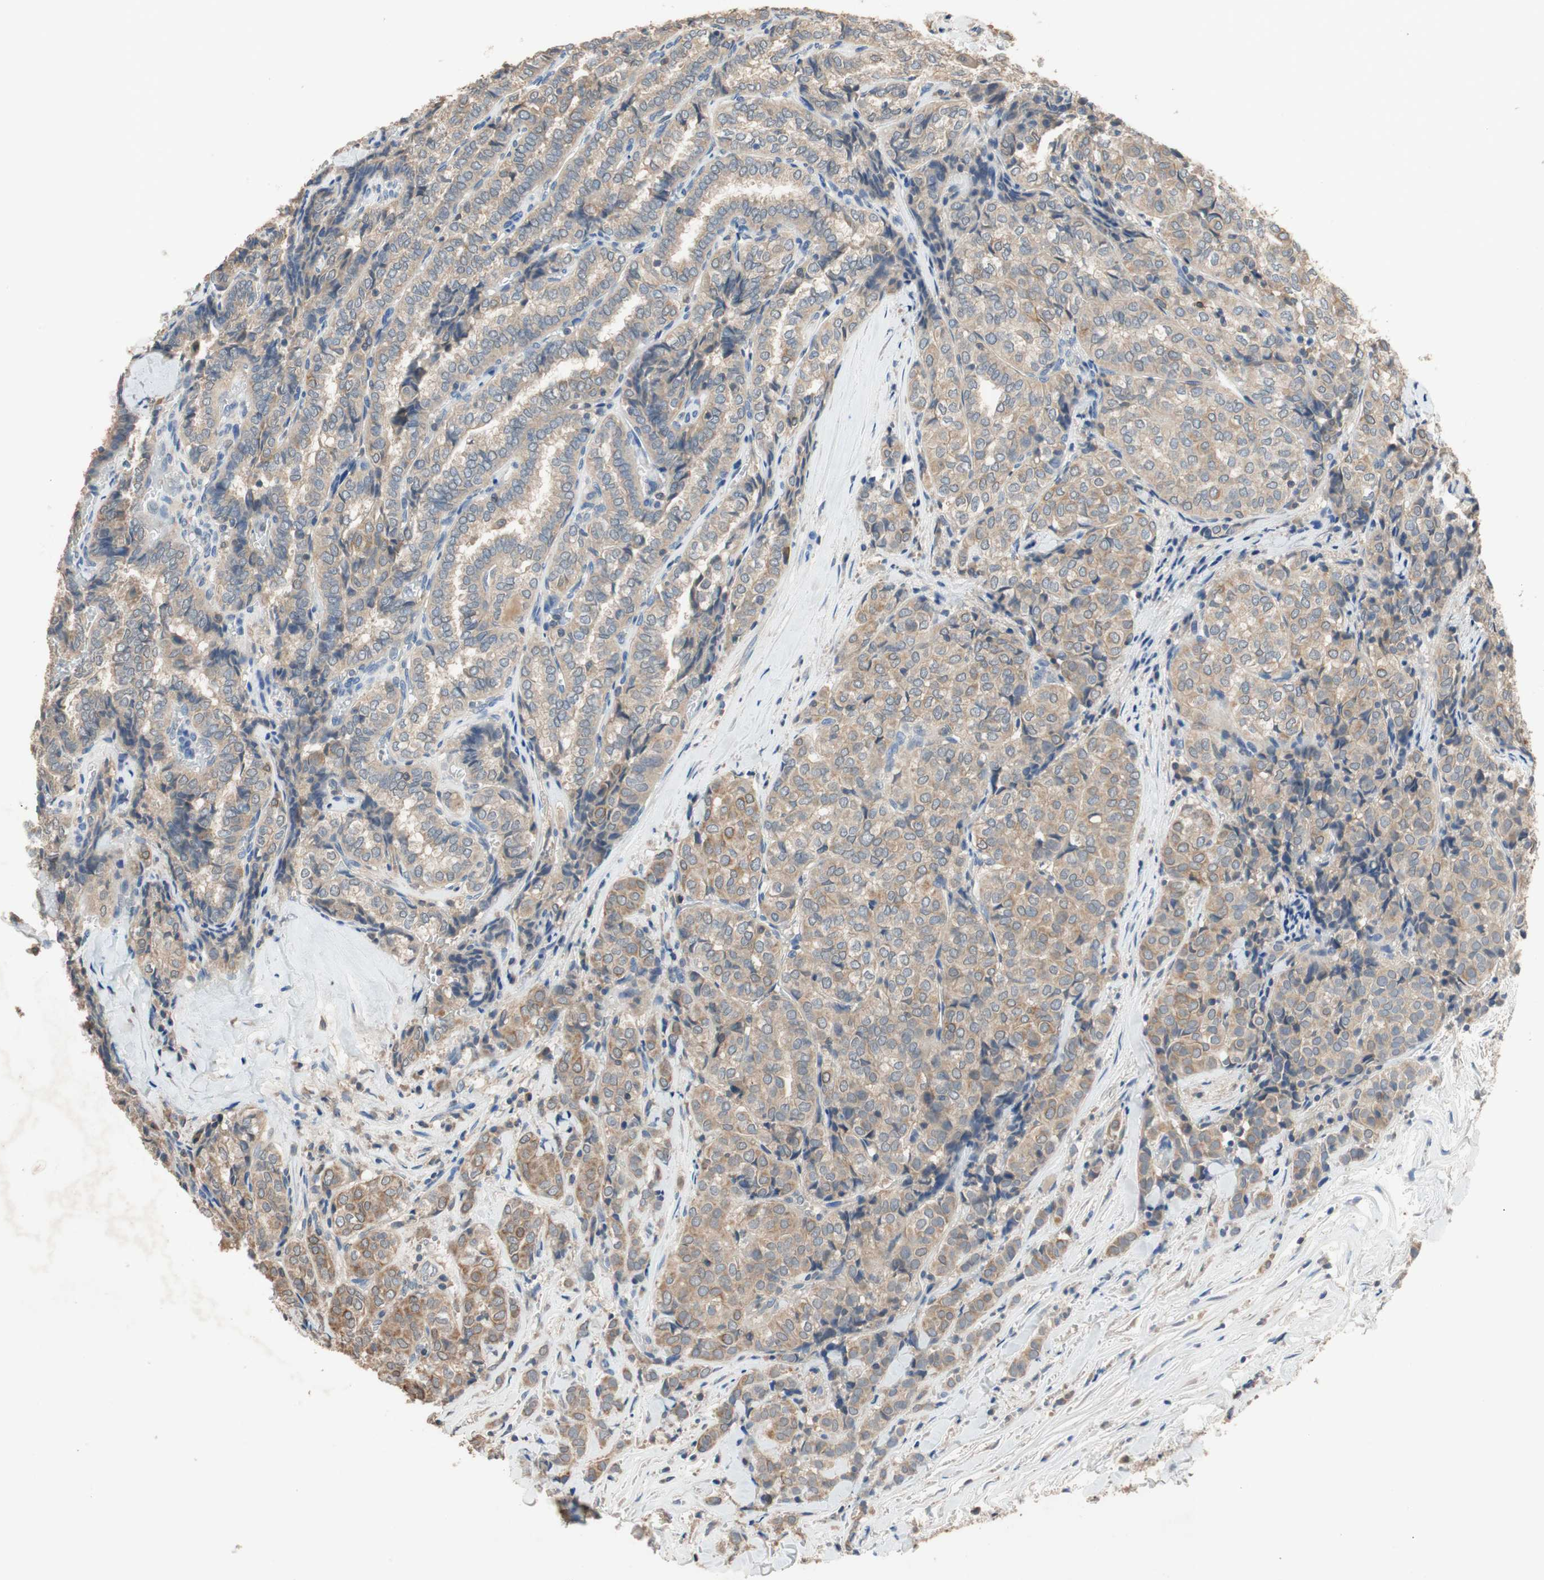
{"staining": {"intensity": "moderate", "quantity": ">75%", "location": "cytoplasmic/membranous"}, "tissue": "thyroid cancer", "cell_type": "Tumor cells", "image_type": "cancer", "snomed": [{"axis": "morphology", "description": "Normal tissue, NOS"}, {"axis": "morphology", "description": "Papillary adenocarcinoma, NOS"}, {"axis": "topography", "description": "Thyroid gland"}], "caption": "Protein expression analysis of human thyroid cancer reveals moderate cytoplasmic/membranous positivity in approximately >75% of tumor cells. (IHC, brightfield microscopy, high magnification).", "gene": "ADAP1", "patient": {"sex": "female", "age": 30}}